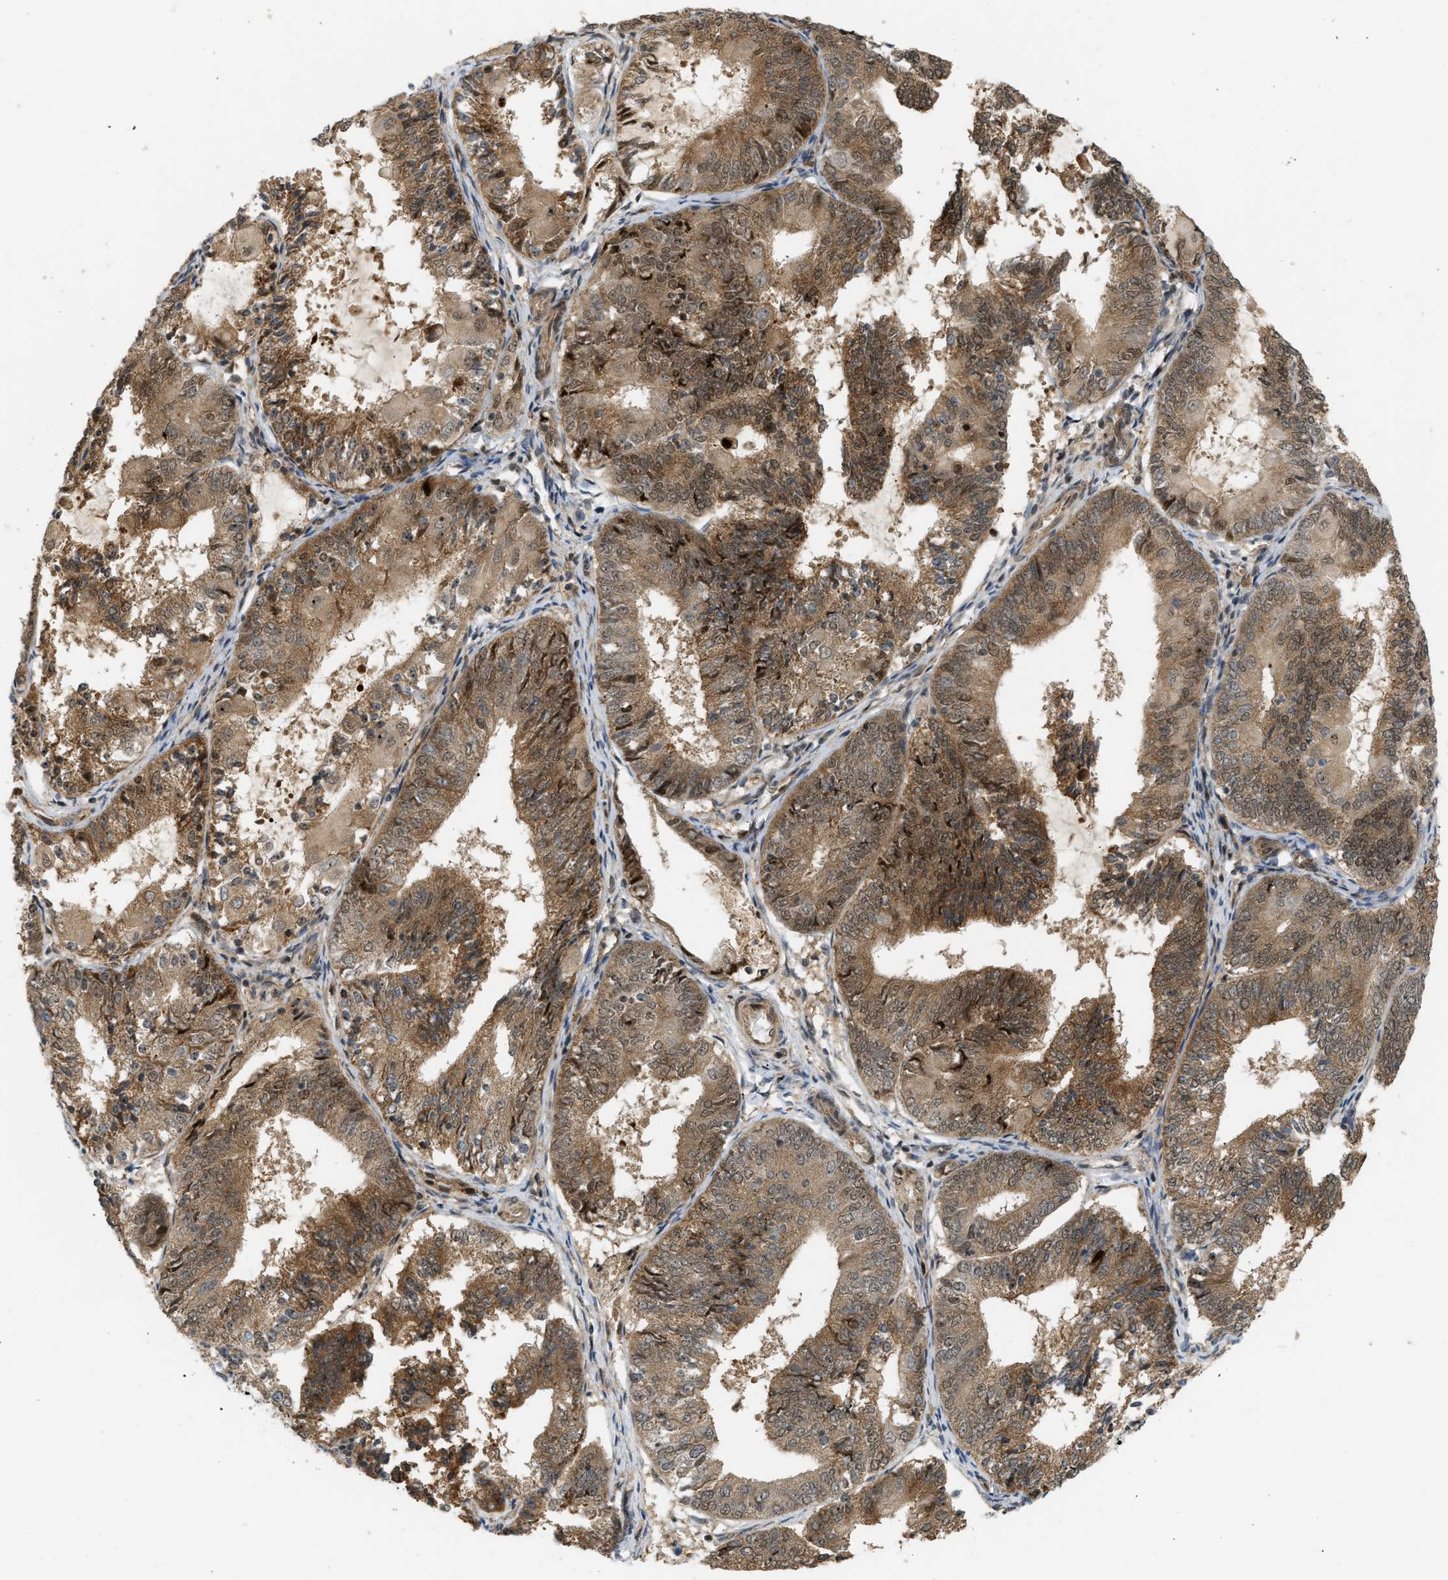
{"staining": {"intensity": "moderate", "quantity": ">75%", "location": "cytoplasmic/membranous"}, "tissue": "endometrial cancer", "cell_type": "Tumor cells", "image_type": "cancer", "snomed": [{"axis": "morphology", "description": "Adenocarcinoma, NOS"}, {"axis": "topography", "description": "Endometrium"}], "caption": "Moderate cytoplasmic/membranous staining for a protein is seen in about >75% of tumor cells of endometrial adenocarcinoma using immunohistochemistry.", "gene": "BAG1", "patient": {"sex": "female", "age": 81}}